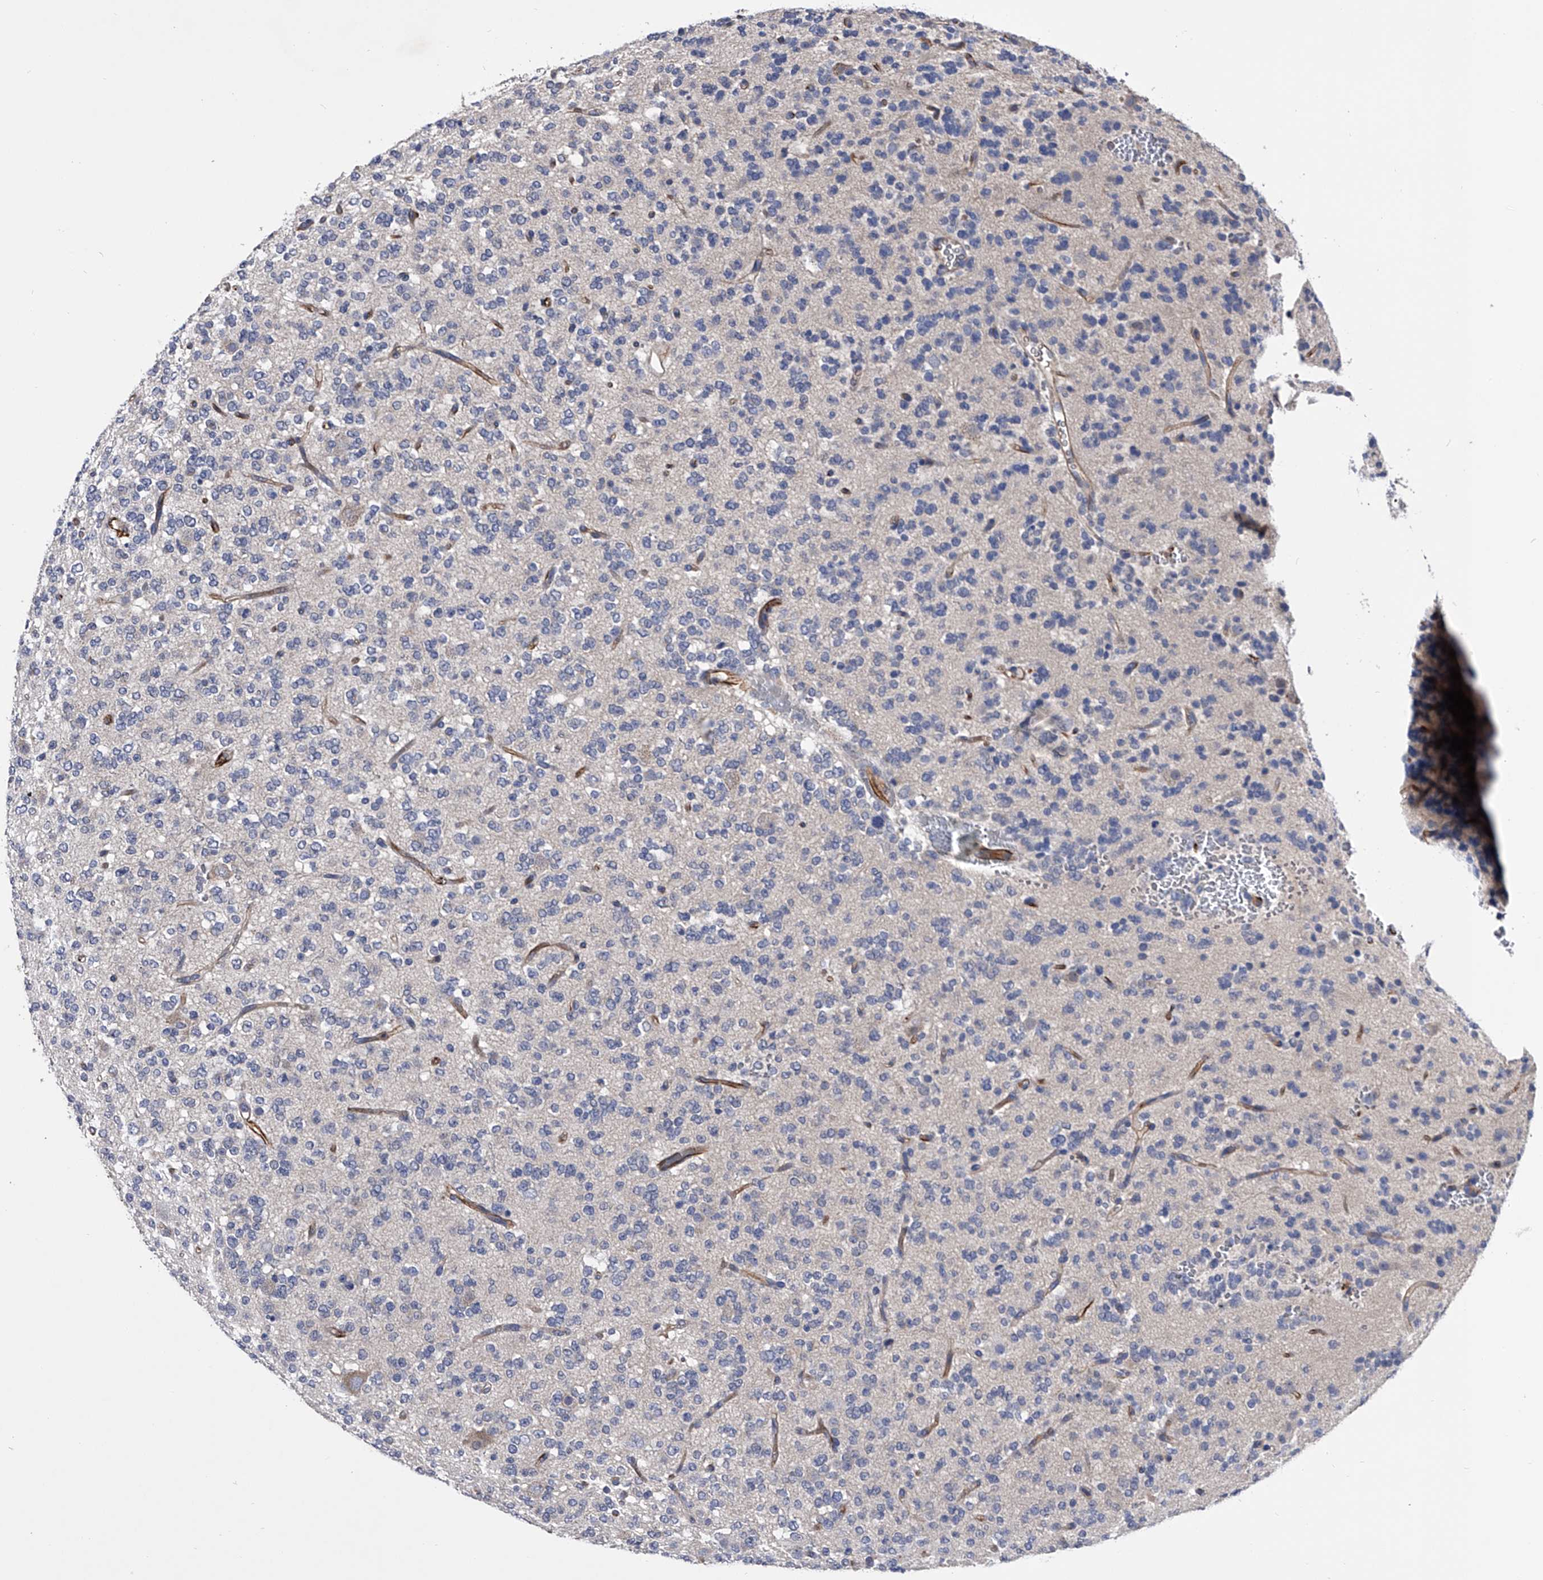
{"staining": {"intensity": "negative", "quantity": "none", "location": "none"}, "tissue": "glioma", "cell_type": "Tumor cells", "image_type": "cancer", "snomed": [{"axis": "morphology", "description": "Glioma, malignant, Low grade"}, {"axis": "topography", "description": "Brain"}], "caption": "High power microscopy histopathology image of an immunohistochemistry (IHC) micrograph of glioma, revealing no significant expression in tumor cells.", "gene": "EFCAB7", "patient": {"sex": "male", "age": 38}}